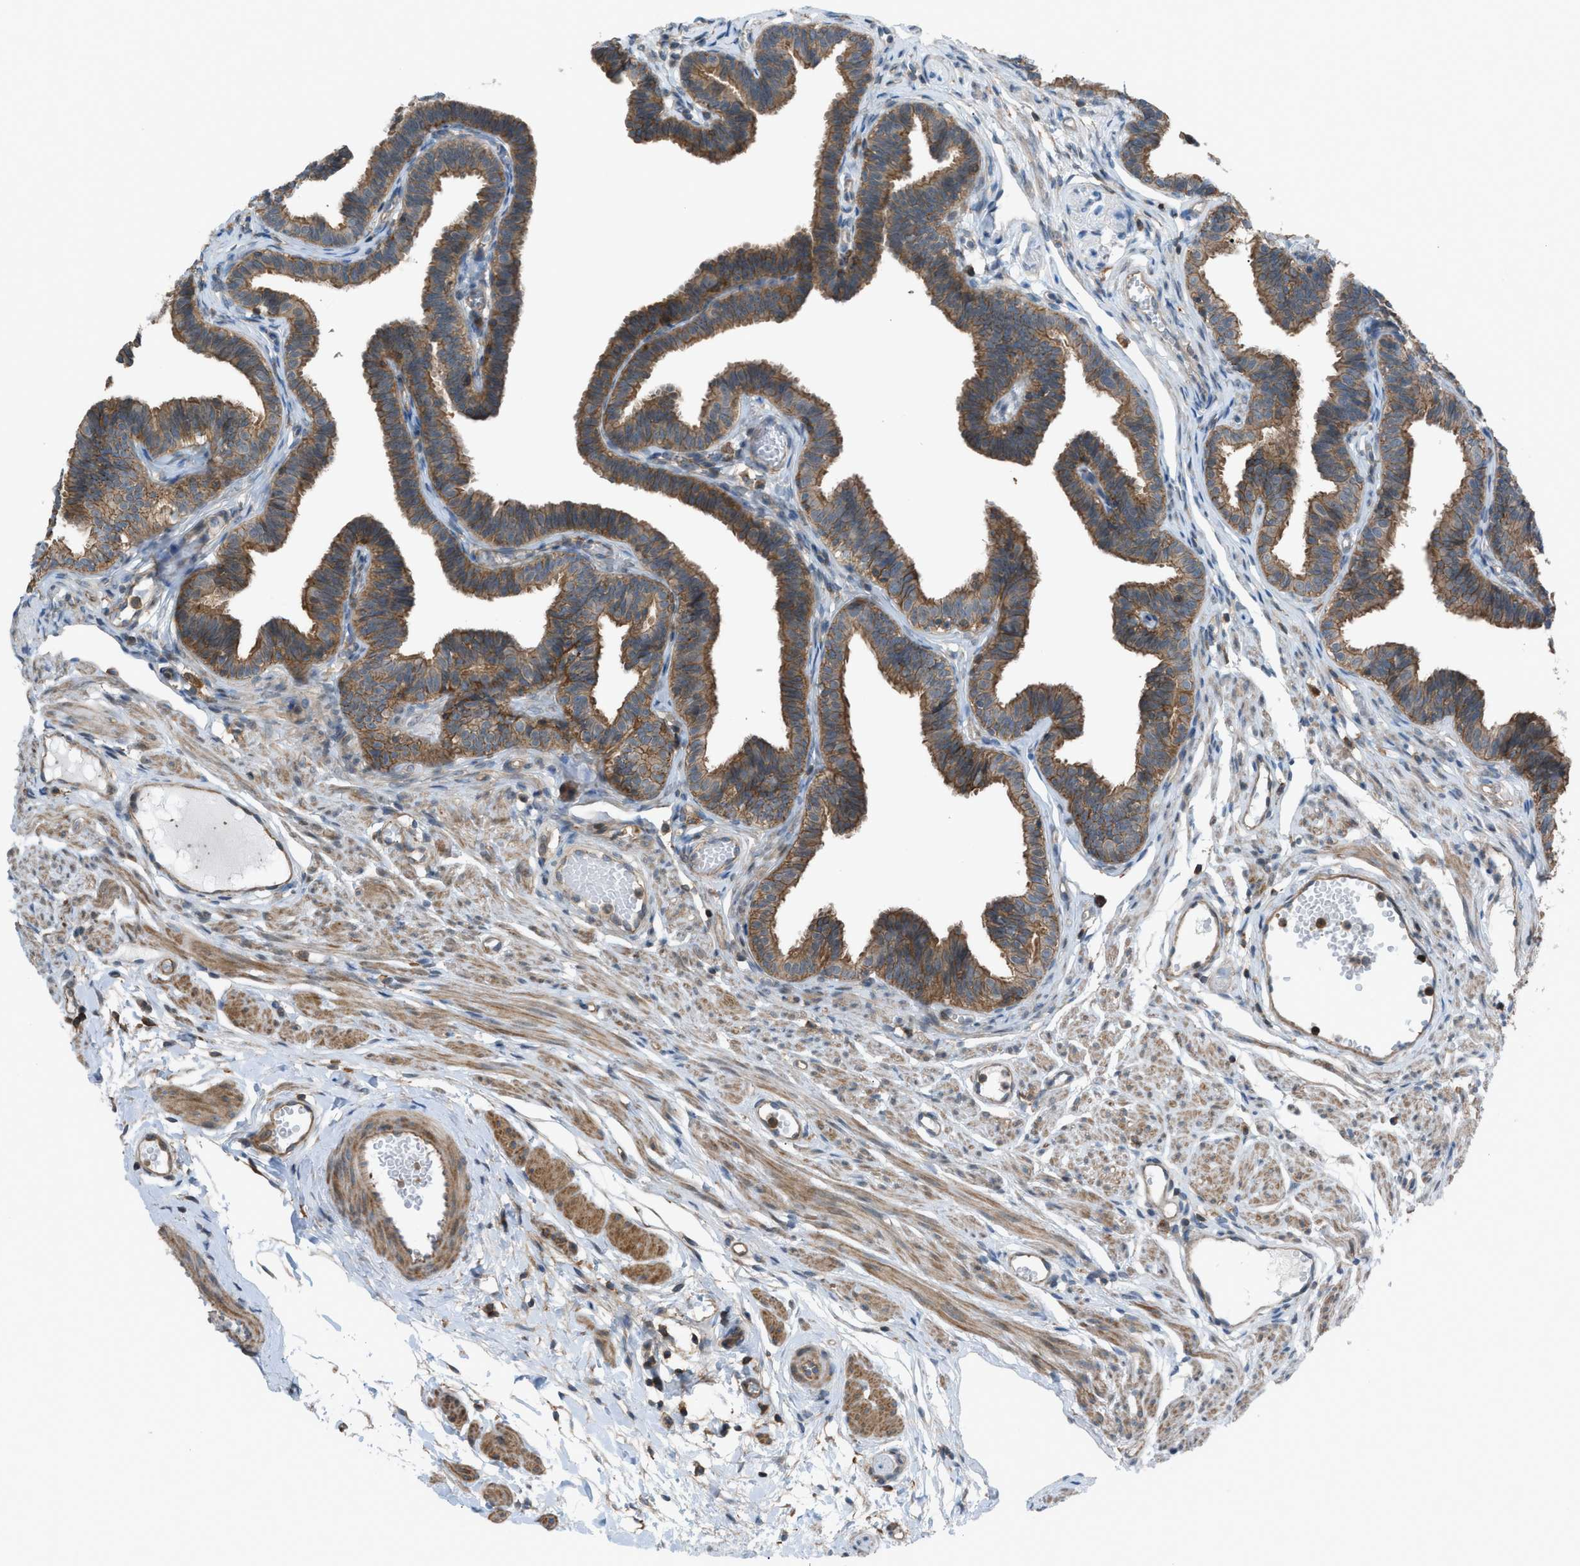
{"staining": {"intensity": "strong", "quantity": ">75%", "location": "cytoplasmic/membranous"}, "tissue": "fallopian tube", "cell_type": "Glandular cells", "image_type": "normal", "snomed": [{"axis": "morphology", "description": "Normal tissue, NOS"}, {"axis": "topography", "description": "Fallopian tube"}, {"axis": "topography", "description": "Ovary"}], "caption": "Strong cytoplasmic/membranous protein expression is identified in about >75% of glandular cells in fallopian tube. The protein is stained brown, and the nuclei are stained in blue (DAB (3,3'-diaminobenzidine) IHC with brightfield microscopy, high magnification).", "gene": "DYRK1A", "patient": {"sex": "female", "age": 23}}